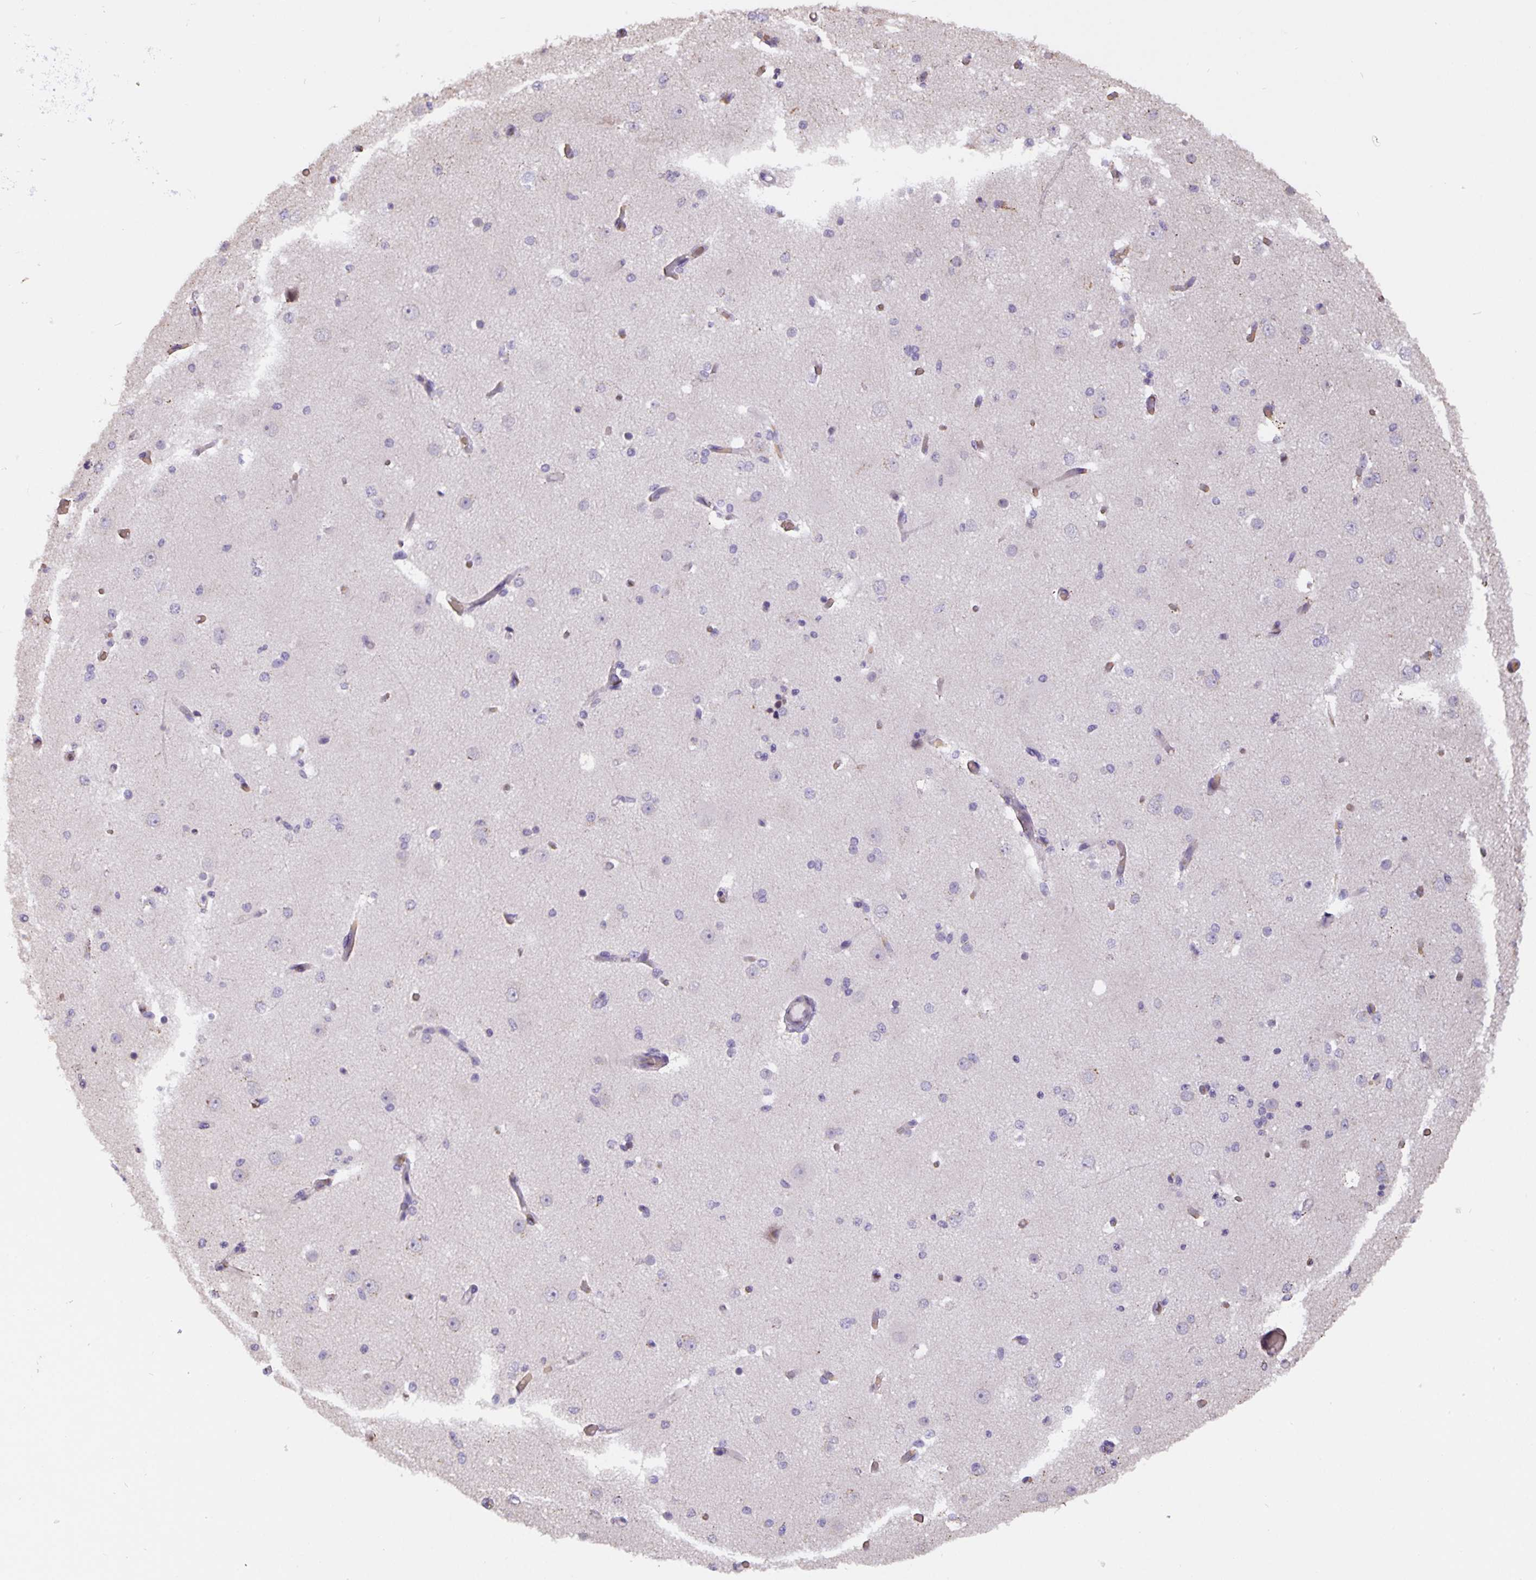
{"staining": {"intensity": "weak", "quantity": "25%-75%", "location": "cytoplasmic/membranous"}, "tissue": "cerebral cortex", "cell_type": "Endothelial cells", "image_type": "normal", "snomed": [{"axis": "morphology", "description": "Normal tissue, NOS"}, {"axis": "morphology", "description": "Inflammation, NOS"}, {"axis": "topography", "description": "Cerebral cortex"}], "caption": "Immunohistochemical staining of unremarkable human cerebral cortex demonstrates 25%-75% levels of weak cytoplasmic/membranous protein staining in approximately 25%-75% of endothelial cells.", "gene": "TMEM71", "patient": {"sex": "male", "age": 6}}